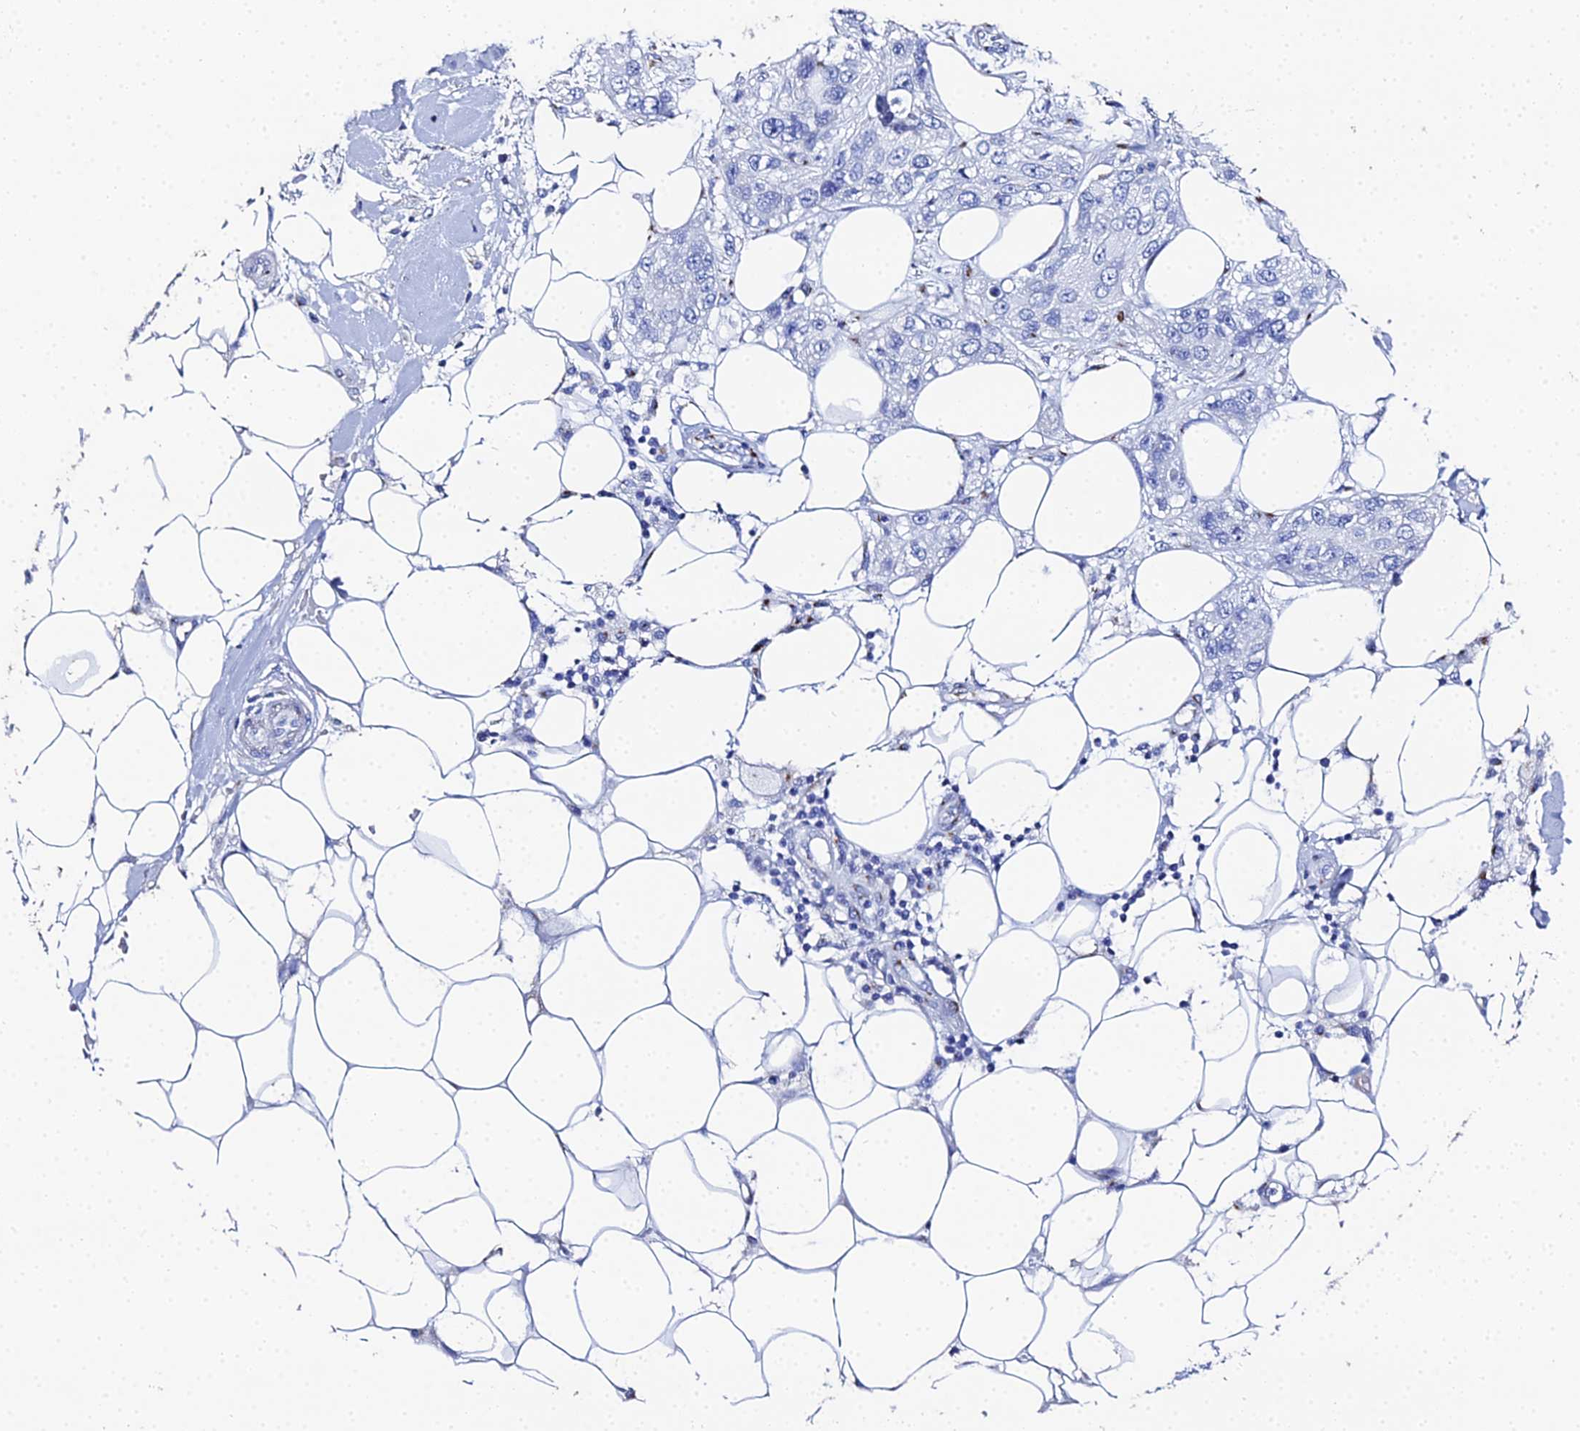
{"staining": {"intensity": "negative", "quantity": "none", "location": "none"}, "tissue": "skin cancer", "cell_type": "Tumor cells", "image_type": "cancer", "snomed": [{"axis": "morphology", "description": "Normal tissue, NOS"}, {"axis": "morphology", "description": "Squamous cell carcinoma, NOS"}, {"axis": "topography", "description": "Skin"}], "caption": "Skin cancer stained for a protein using IHC exhibits no staining tumor cells.", "gene": "ENSG00000268674", "patient": {"sex": "male", "age": 72}}